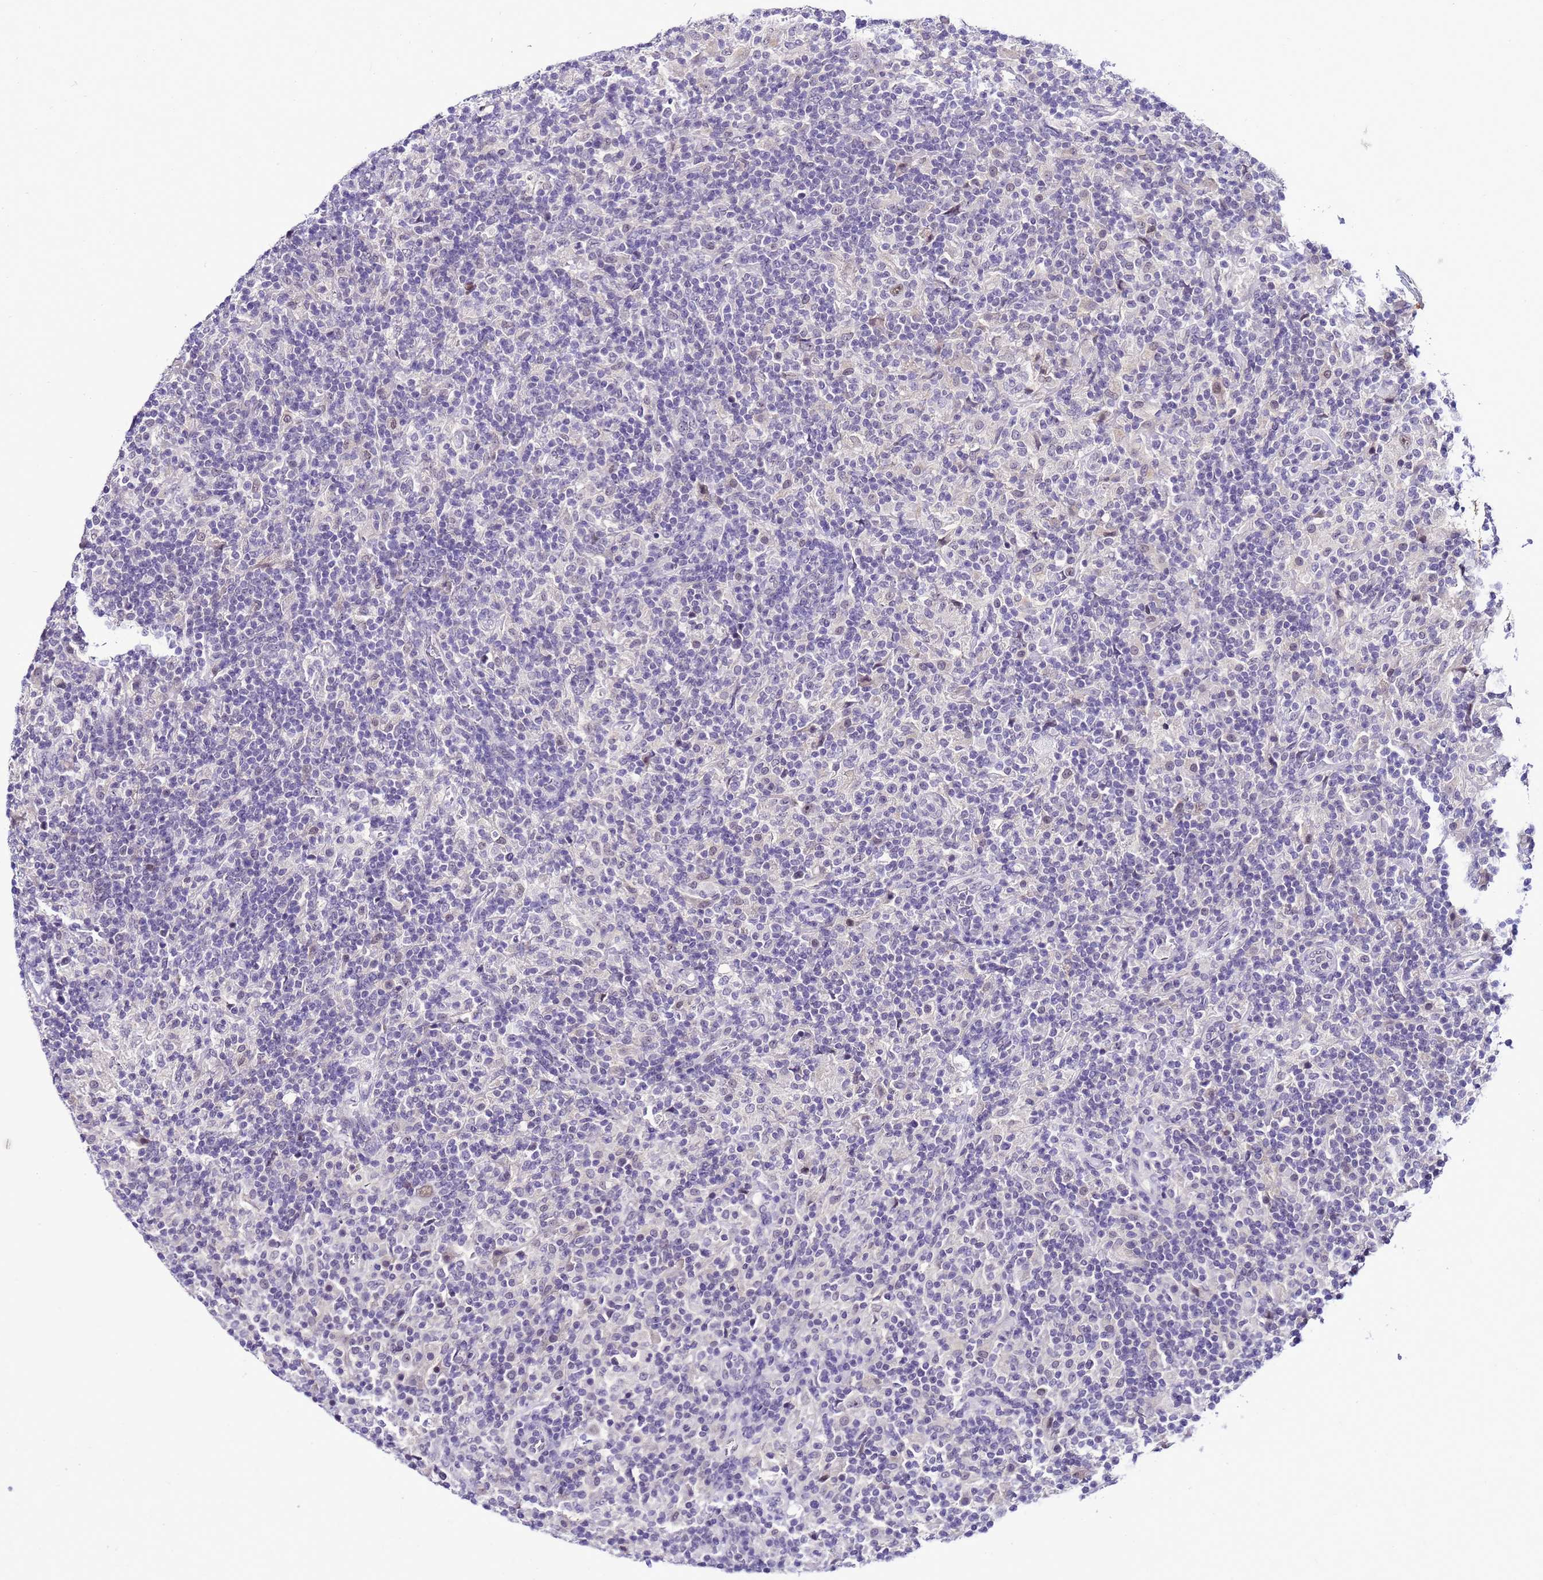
{"staining": {"intensity": "weak", "quantity": "<25%", "location": "nuclear"}, "tissue": "lymphoma", "cell_type": "Tumor cells", "image_type": "cancer", "snomed": [{"axis": "morphology", "description": "Hodgkin's disease, NOS"}, {"axis": "topography", "description": "Lymph node"}], "caption": "Immunohistochemistry of lymphoma reveals no positivity in tumor cells.", "gene": "C19orf47", "patient": {"sex": "male", "age": 70}}